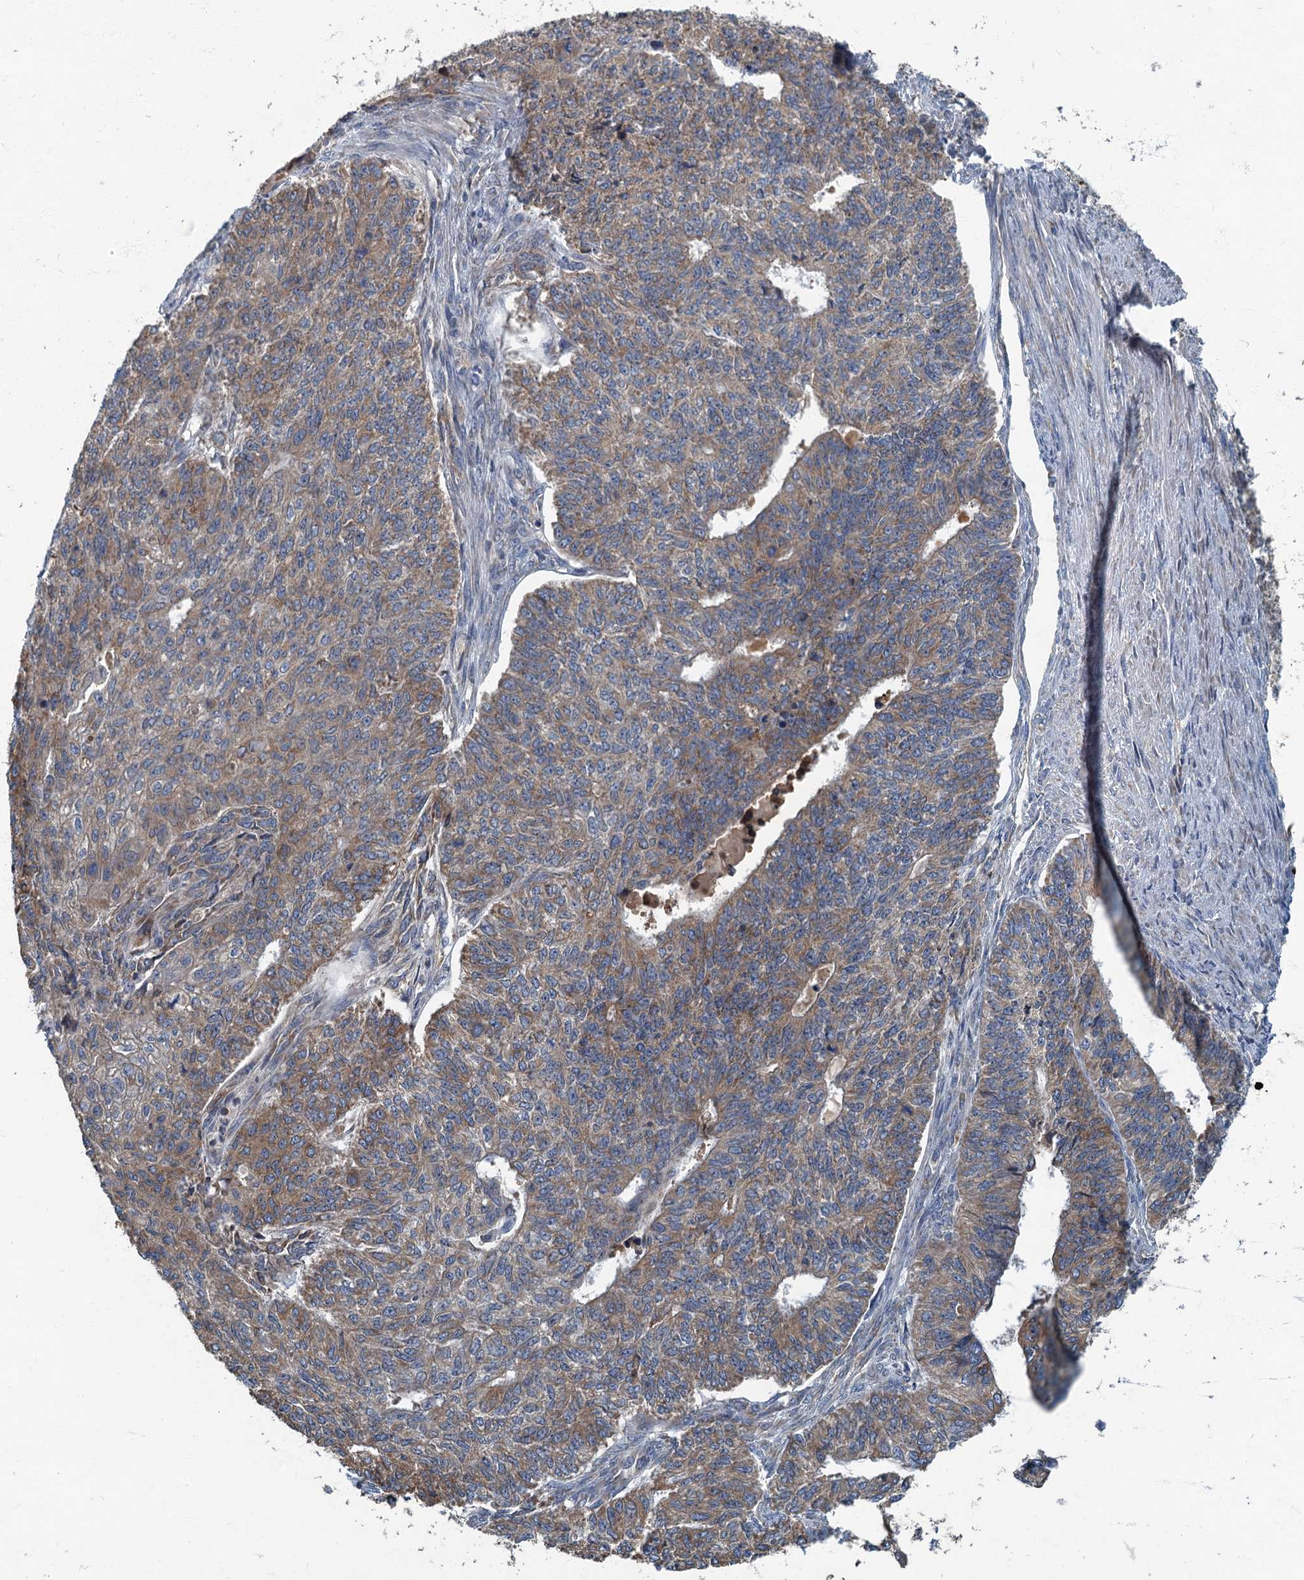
{"staining": {"intensity": "moderate", "quantity": ">75%", "location": "cytoplasmic/membranous"}, "tissue": "endometrial cancer", "cell_type": "Tumor cells", "image_type": "cancer", "snomed": [{"axis": "morphology", "description": "Adenocarcinoma, NOS"}, {"axis": "topography", "description": "Endometrium"}], "caption": "Brown immunohistochemical staining in endometrial cancer (adenocarcinoma) shows moderate cytoplasmic/membranous staining in approximately >75% of tumor cells.", "gene": "SPDYC", "patient": {"sex": "female", "age": 32}}